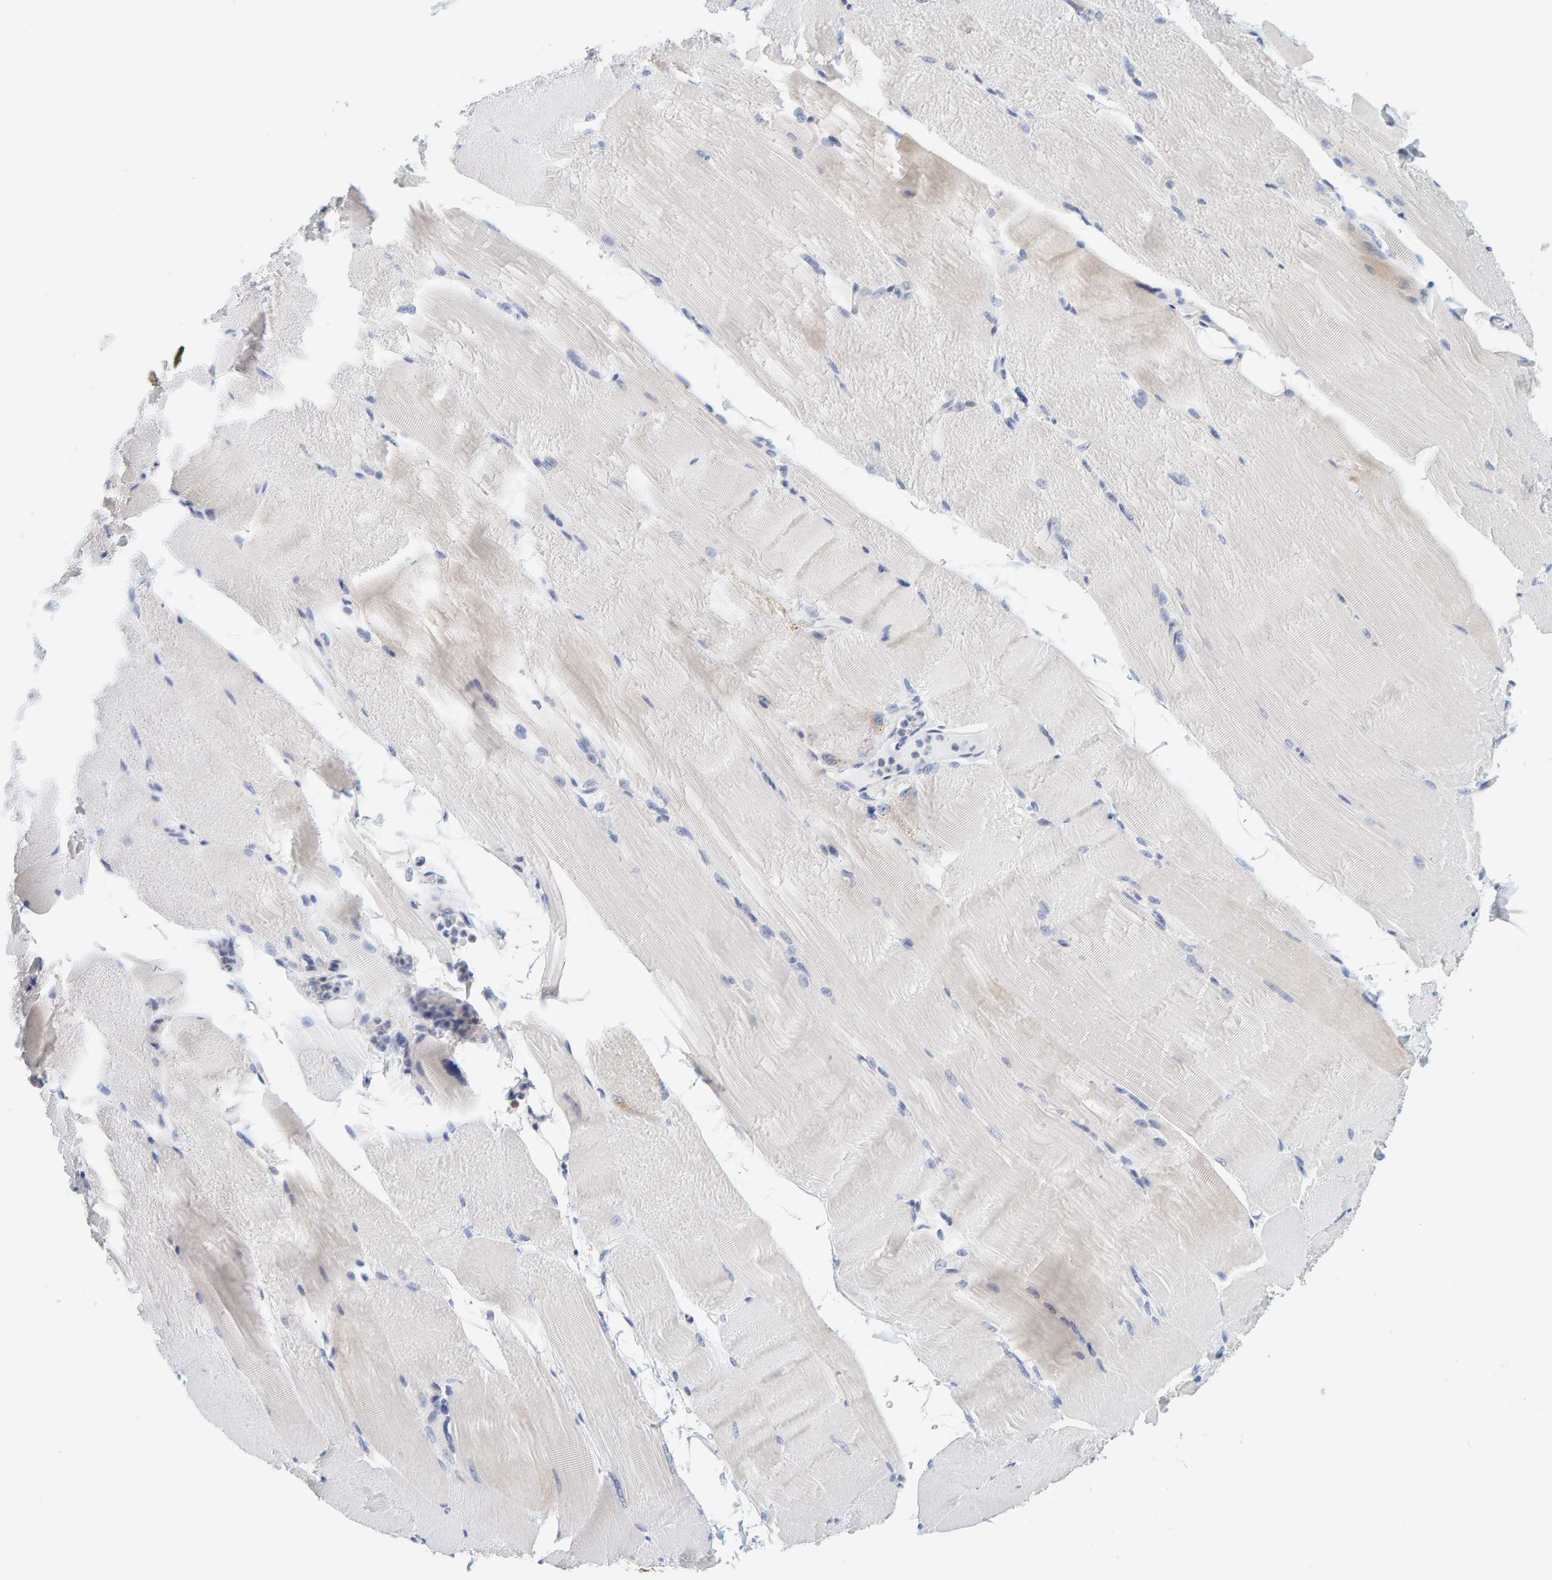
{"staining": {"intensity": "weak", "quantity": "<25%", "location": "cytoplasmic/membranous"}, "tissue": "skeletal muscle", "cell_type": "Myocytes", "image_type": "normal", "snomed": [{"axis": "morphology", "description": "Normal tissue, NOS"}, {"axis": "topography", "description": "Skeletal muscle"}, {"axis": "topography", "description": "Parathyroid gland"}], "caption": "Myocytes show no significant staining in unremarkable skeletal muscle.", "gene": "MOG", "patient": {"sex": "female", "age": 37}}